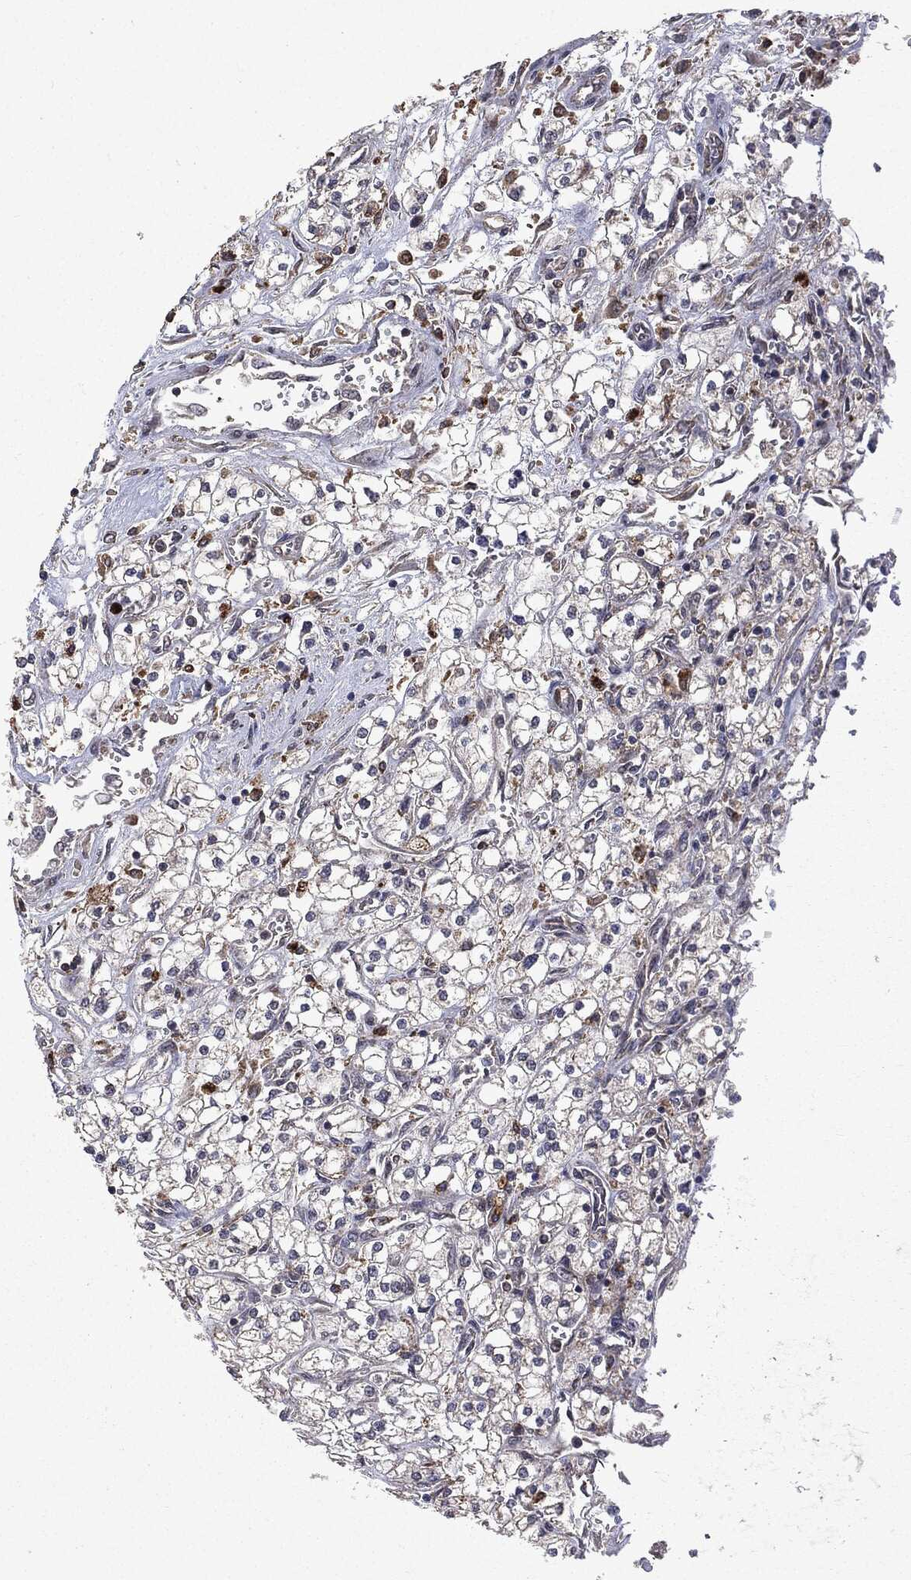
{"staining": {"intensity": "negative", "quantity": "none", "location": "none"}, "tissue": "renal cancer", "cell_type": "Tumor cells", "image_type": "cancer", "snomed": [{"axis": "morphology", "description": "Adenocarcinoma, NOS"}, {"axis": "topography", "description": "Kidney"}], "caption": "Adenocarcinoma (renal) was stained to show a protein in brown. There is no significant staining in tumor cells.", "gene": "PTEN", "patient": {"sex": "male", "age": 80}}